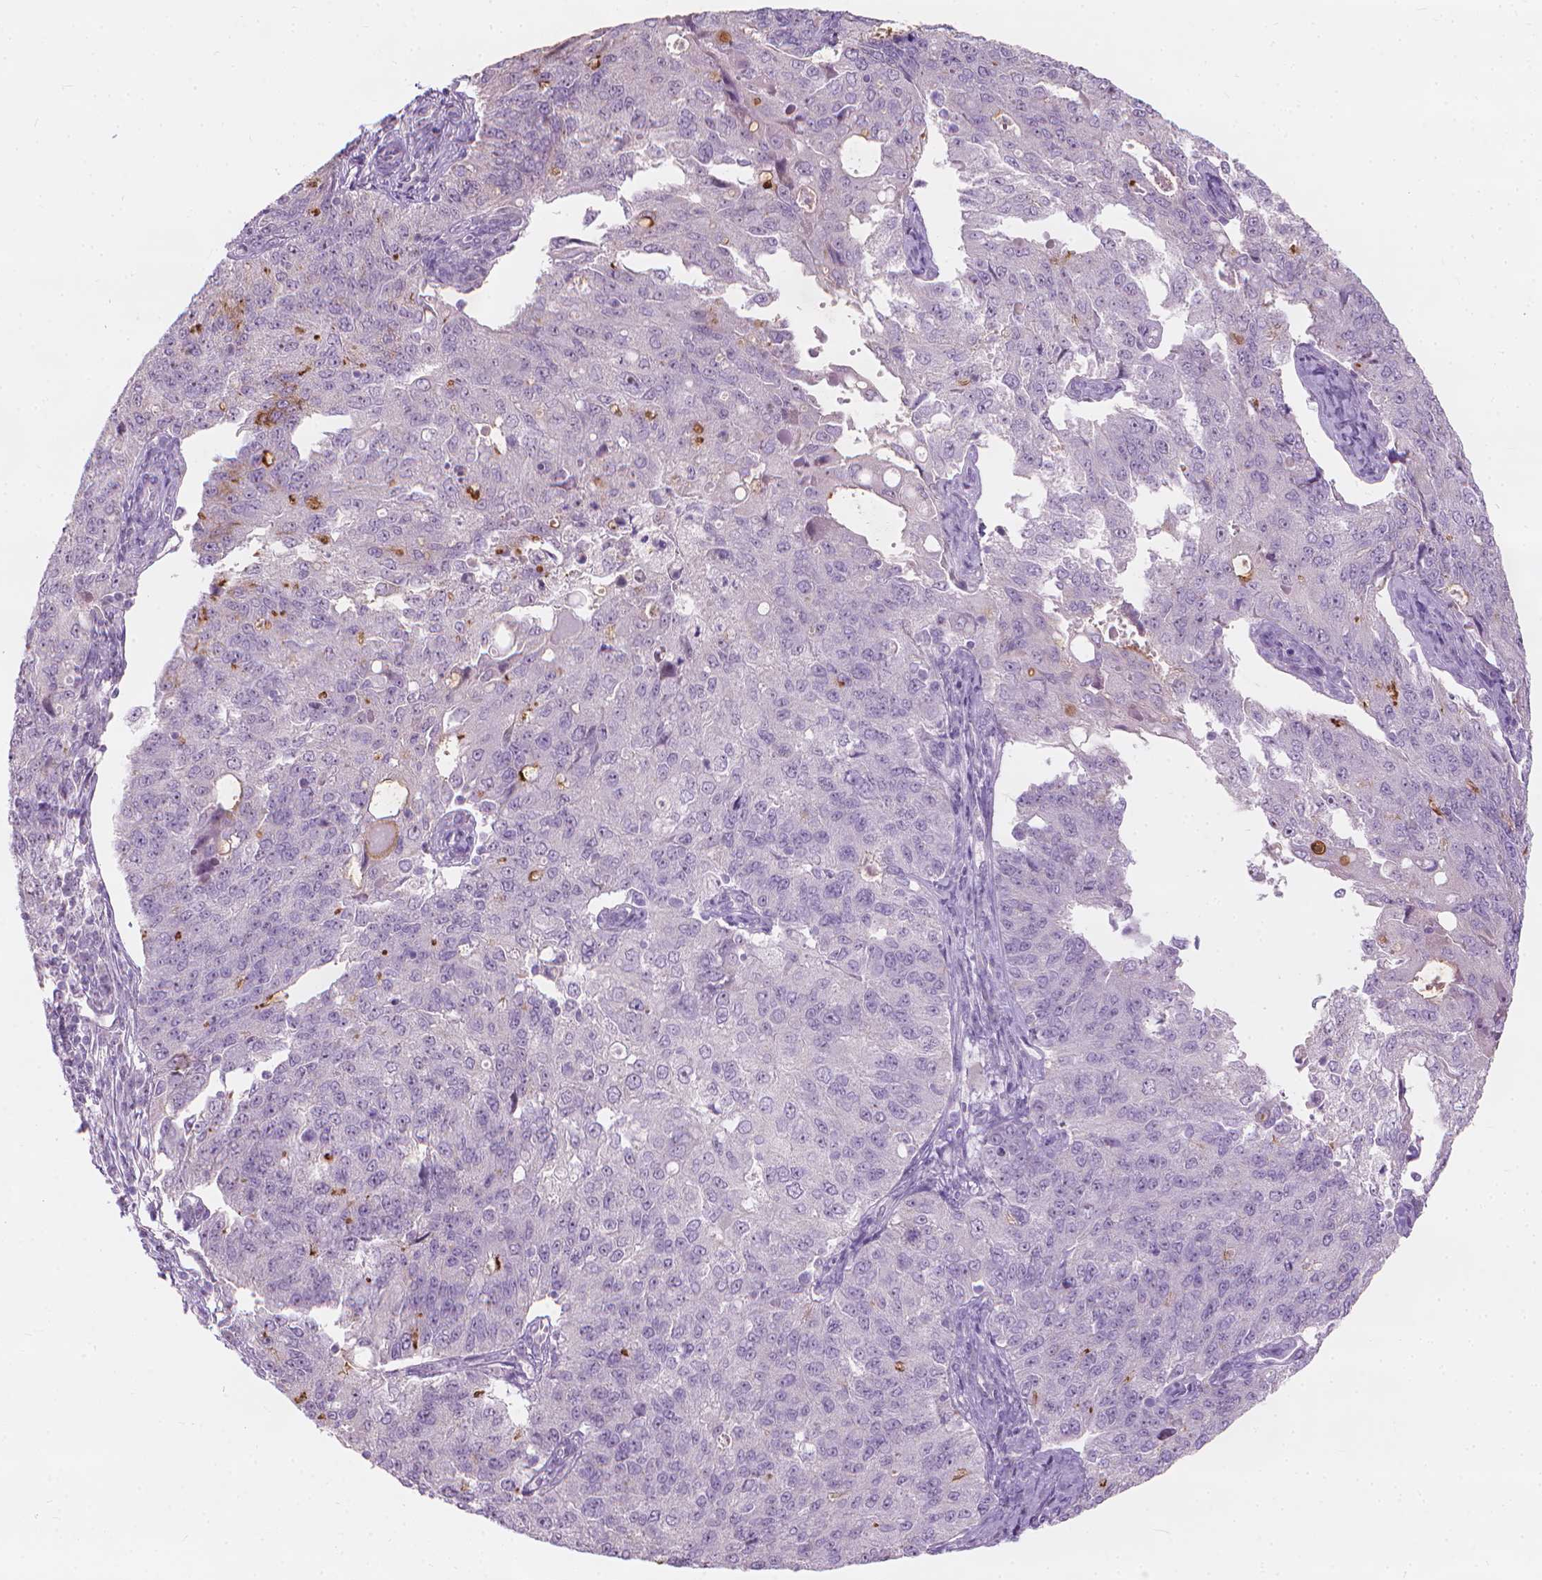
{"staining": {"intensity": "negative", "quantity": "none", "location": "none"}, "tissue": "endometrial cancer", "cell_type": "Tumor cells", "image_type": "cancer", "snomed": [{"axis": "morphology", "description": "Adenocarcinoma, NOS"}, {"axis": "topography", "description": "Endometrium"}], "caption": "There is no significant staining in tumor cells of adenocarcinoma (endometrial). The staining is performed using DAB brown chromogen with nuclei counter-stained in using hematoxylin.", "gene": "GPRC5A", "patient": {"sex": "female", "age": 43}}